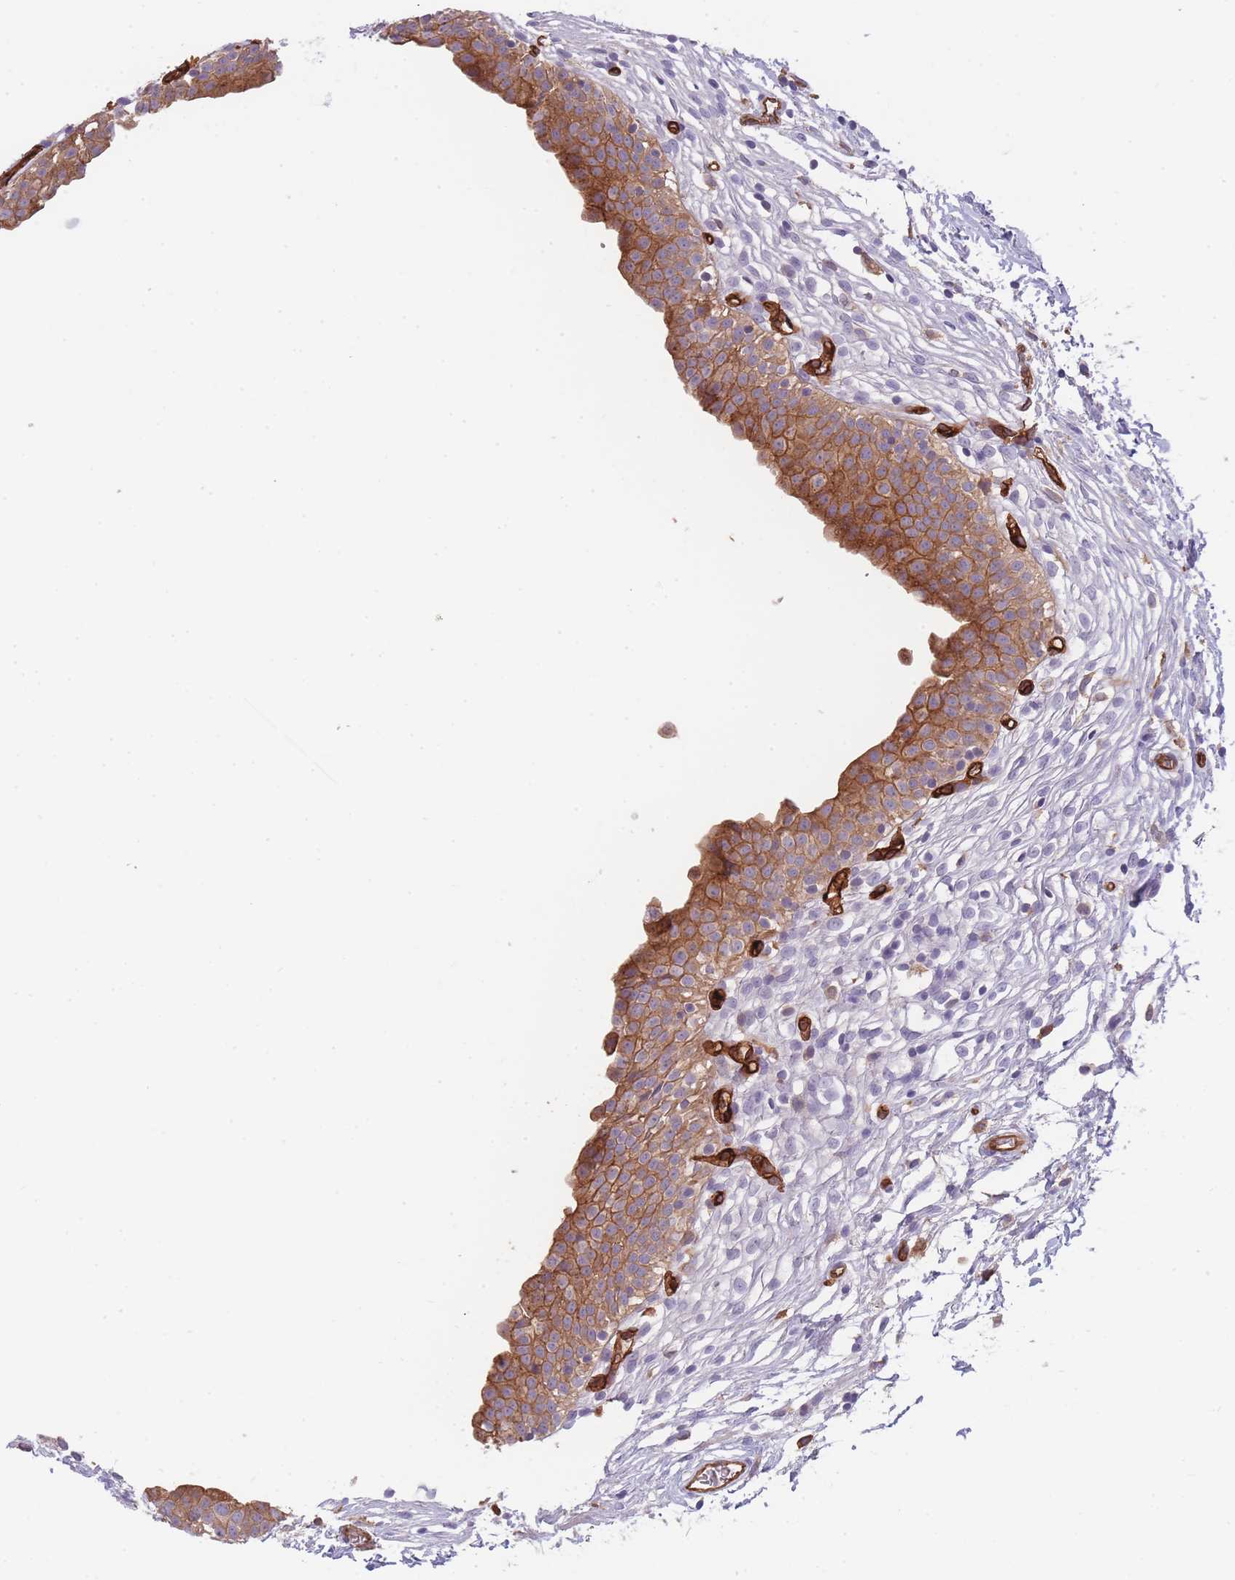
{"staining": {"intensity": "moderate", "quantity": ">75%", "location": "cytoplasmic/membranous"}, "tissue": "urinary bladder", "cell_type": "Urothelial cells", "image_type": "normal", "snomed": [{"axis": "morphology", "description": "Normal tissue, NOS"}, {"axis": "topography", "description": "Urinary bladder"}, {"axis": "topography", "description": "Peripheral nerve tissue"}], "caption": "Immunohistochemistry of unremarkable human urinary bladder exhibits medium levels of moderate cytoplasmic/membranous positivity in about >75% of urothelial cells. (Brightfield microscopy of DAB IHC at high magnification).", "gene": "CD300LF", "patient": {"sex": "male", "age": 55}}